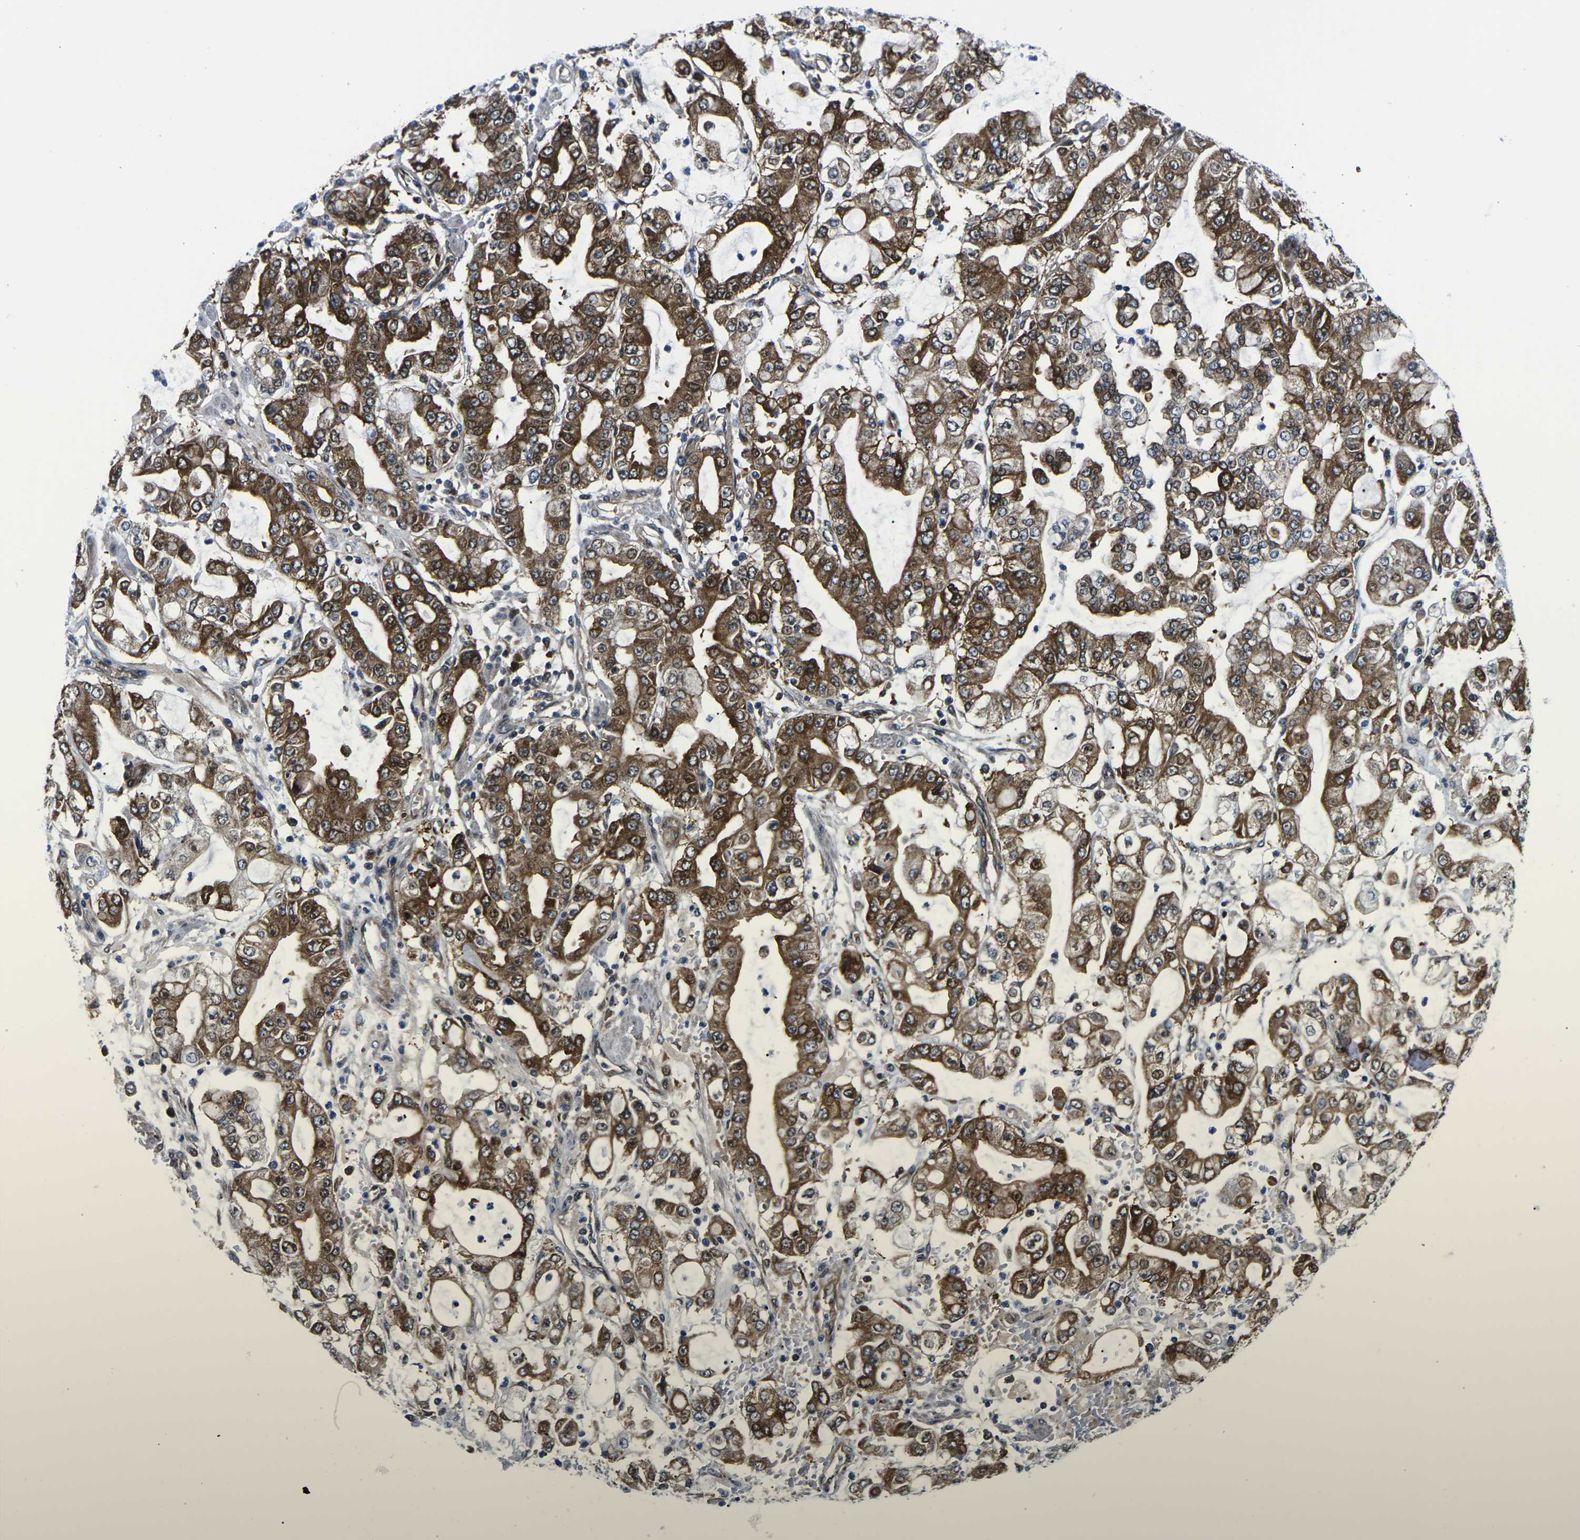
{"staining": {"intensity": "strong", "quantity": ">75%", "location": "cytoplasmic/membranous"}, "tissue": "stomach cancer", "cell_type": "Tumor cells", "image_type": "cancer", "snomed": [{"axis": "morphology", "description": "Adenocarcinoma, NOS"}, {"axis": "topography", "description": "Stomach"}], "caption": "Strong cytoplasmic/membranous positivity for a protein is appreciated in about >75% of tumor cells of stomach cancer (adenocarcinoma) using immunohistochemistry (IHC).", "gene": "EIF4E", "patient": {"sex": "male", "age": 76}}